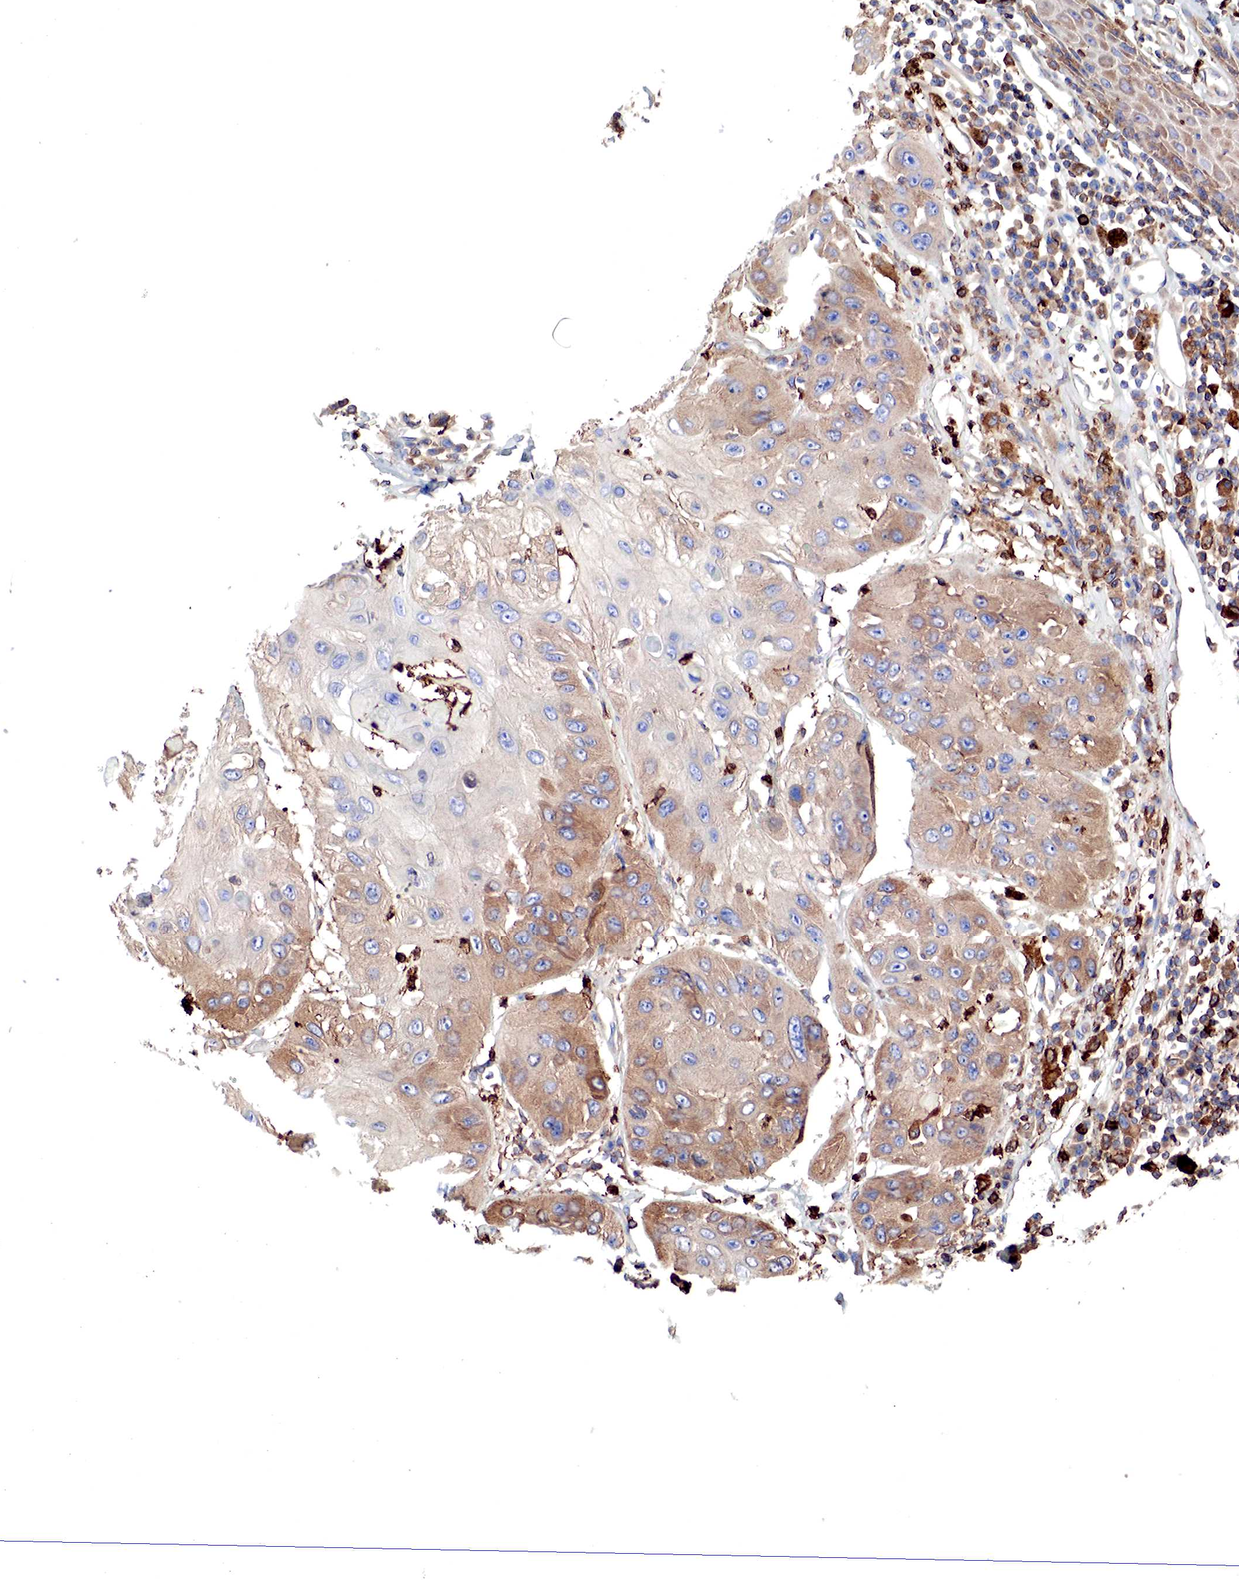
{"staining": {"intensity": "moderate", "quantity": "25%-75%", "location": "cytoplasmic/membranous"}, "tissue": "skin cancer", "cell_type": "Tumor cells", "image_type": "cancer", "snomed": [{"axis": "morphology", "description": "Squamous cell carcinoma, NOS"}, {"axis": "topography", "description": "Skin"}, {"axis": "topography", "description": "Anal"}], "caption": "Squamous cell carcinoma (skin) stained for a protein demonstrates moderate cytoplasmic/membranous positivity in tumor cells. Immunohistochemistry stains the protein of interest in brown and the nuclei are stained blue.", "gene": "G6PD", "patient": {"sex": "male", "age": 61}}